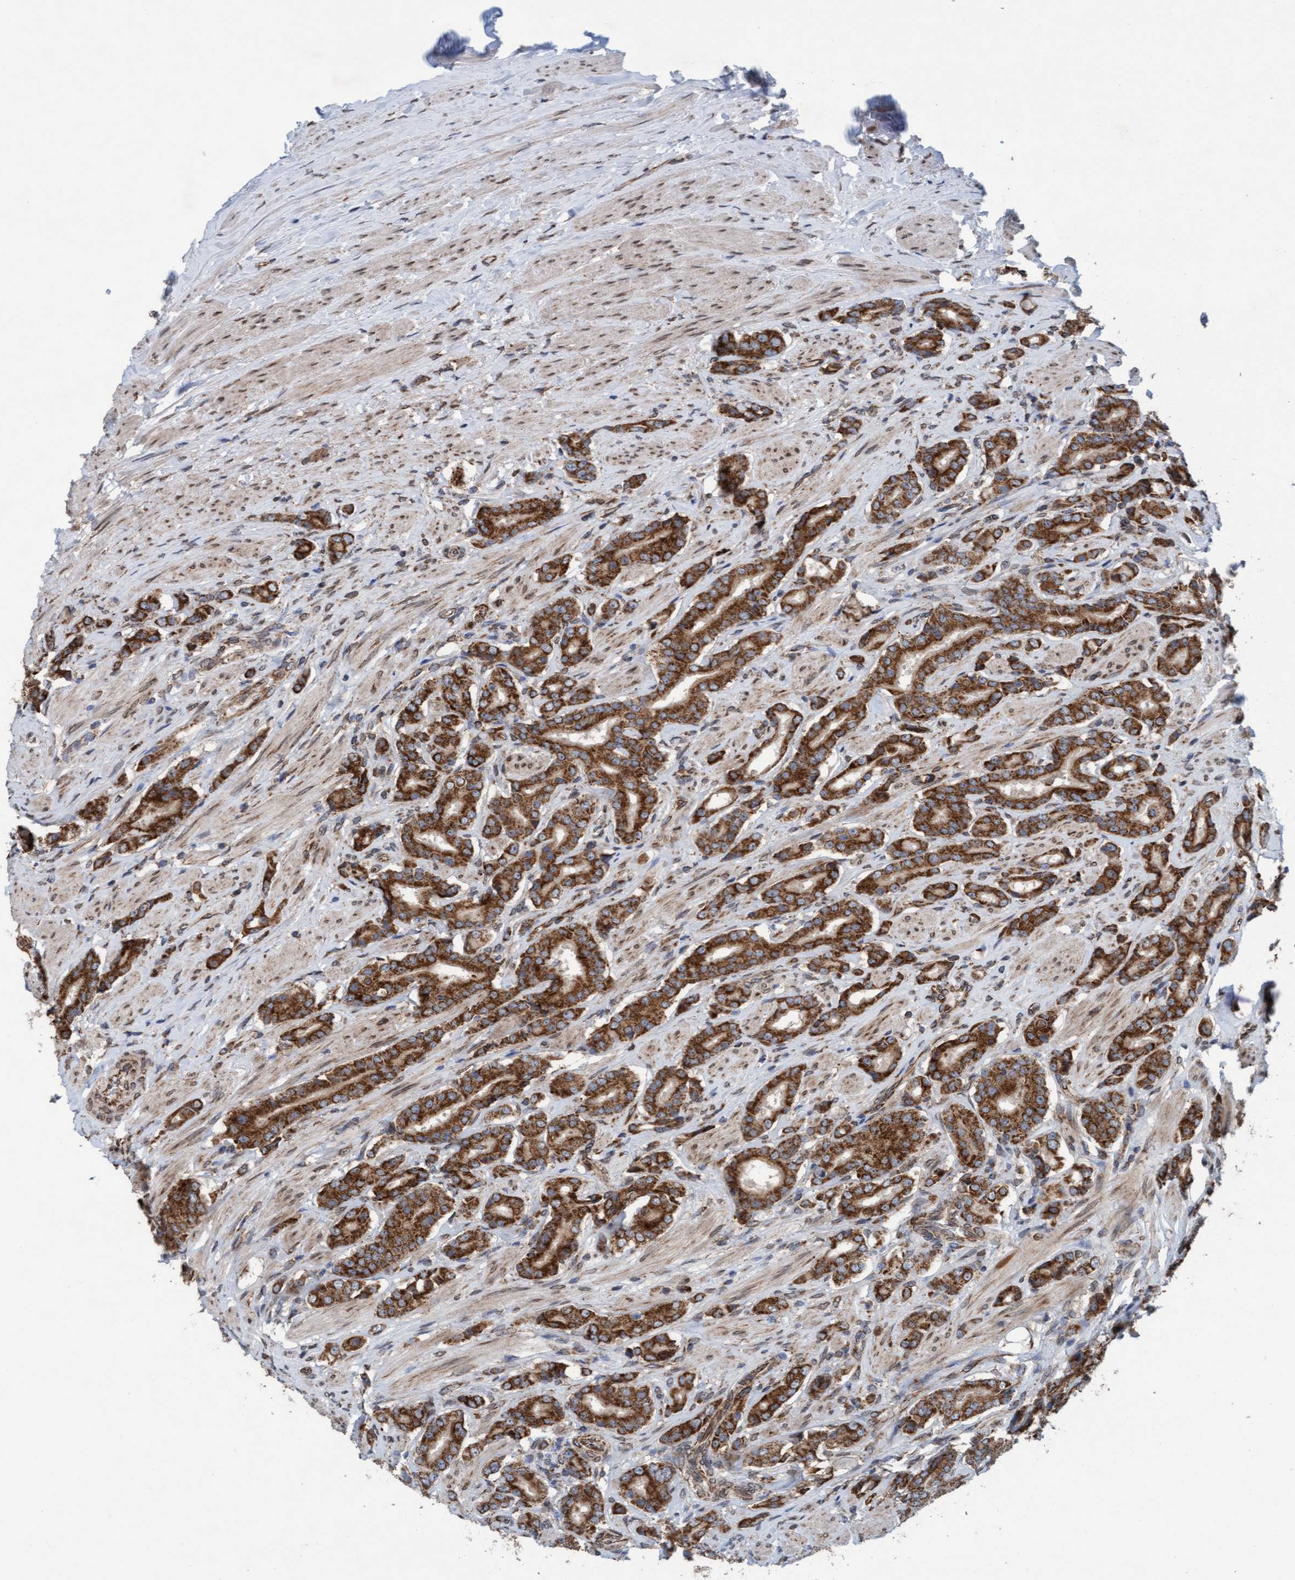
{"staining": {"intensity": "strong", "quantity": ">75%", "location": "cytoplasmic/membranous"}, "tissue": "prostate cancer", "cell_type": "Tumor cells", "image_type": "cancer", "snomed": [{"axis": "morphology", "description": "Adenocarcinoma, High grade"}, {"axis": "topography", "description": "Prostate"}], "caption": "IHC histopathology image of neoplastic tissue: human high-grade adenocarcinoma (prostate) stained using immunohistochemistry (IHC) demonstrates high levels of strong protein expression localized specifically in the cytoplasmic/membranous of tumor cells, appearing as a cytoplasmic/membranous brown color.", "gene": "MRPS23", "patient": {"sex": "male", "age": 71}}